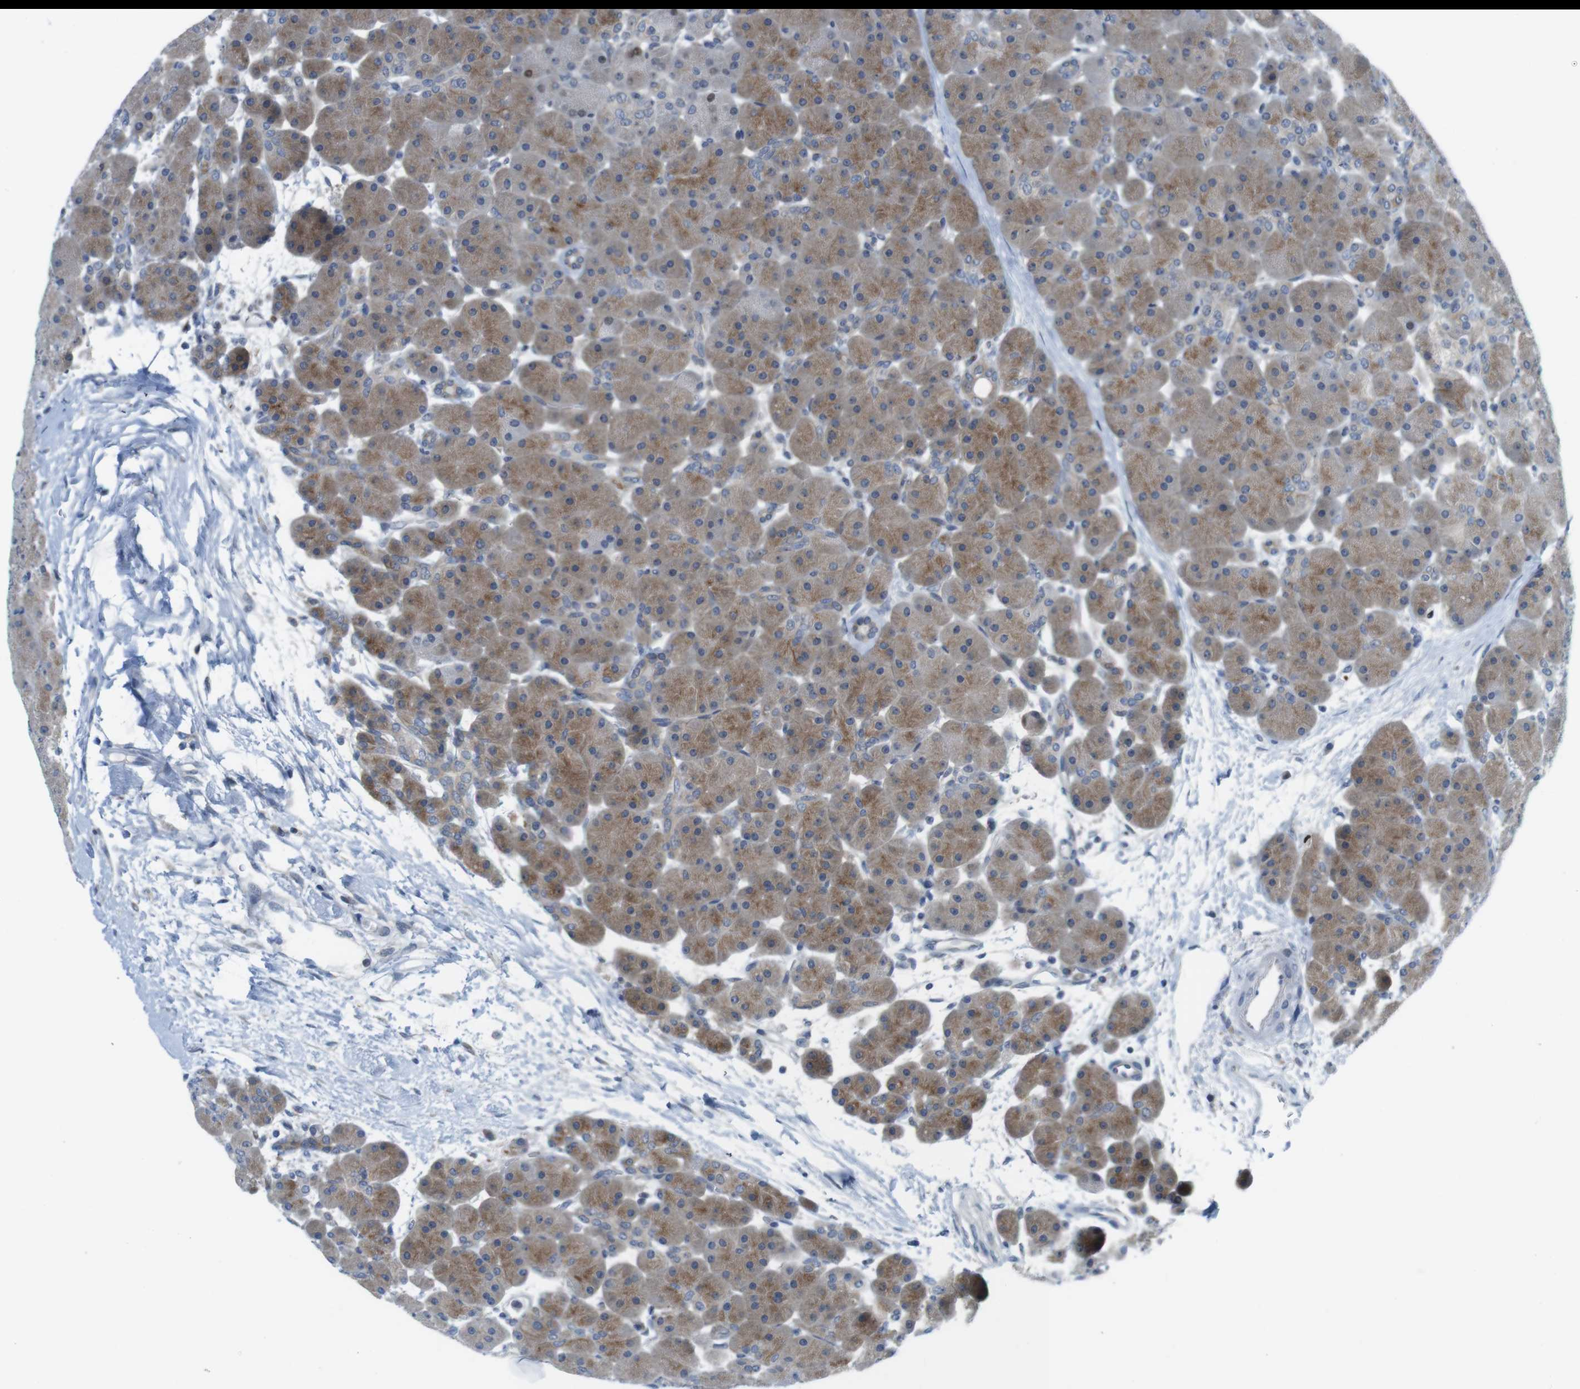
{"staining": {"intensity": "moderate", "quantity": ">75%", "location": "cytoplasmic/membranous"}, "tissue": "pancreas", "cell_type": "Exocrine glandular cells", "image_type": "normal", "snomed": [{"axis": "morphology", "description": "Normal tissue, NOS"}, {"axis": "topography", "description": "Pancreas"}], "caption": "IHC staining of normal pancreas, which displays medium levels of moderate cytoplasmic/membranous expression in about >75% of exocrine glandular cells indicating moderate cytoplasmic/membranous protein staining. The staining was performed using DAB (3,3'-diaminobenzidine) (brown) for protein detection and nuclei were counterstained in hematoxylin (blue).", "gene": "CASP2", "patient": {"sex": "male", "age": 66}}